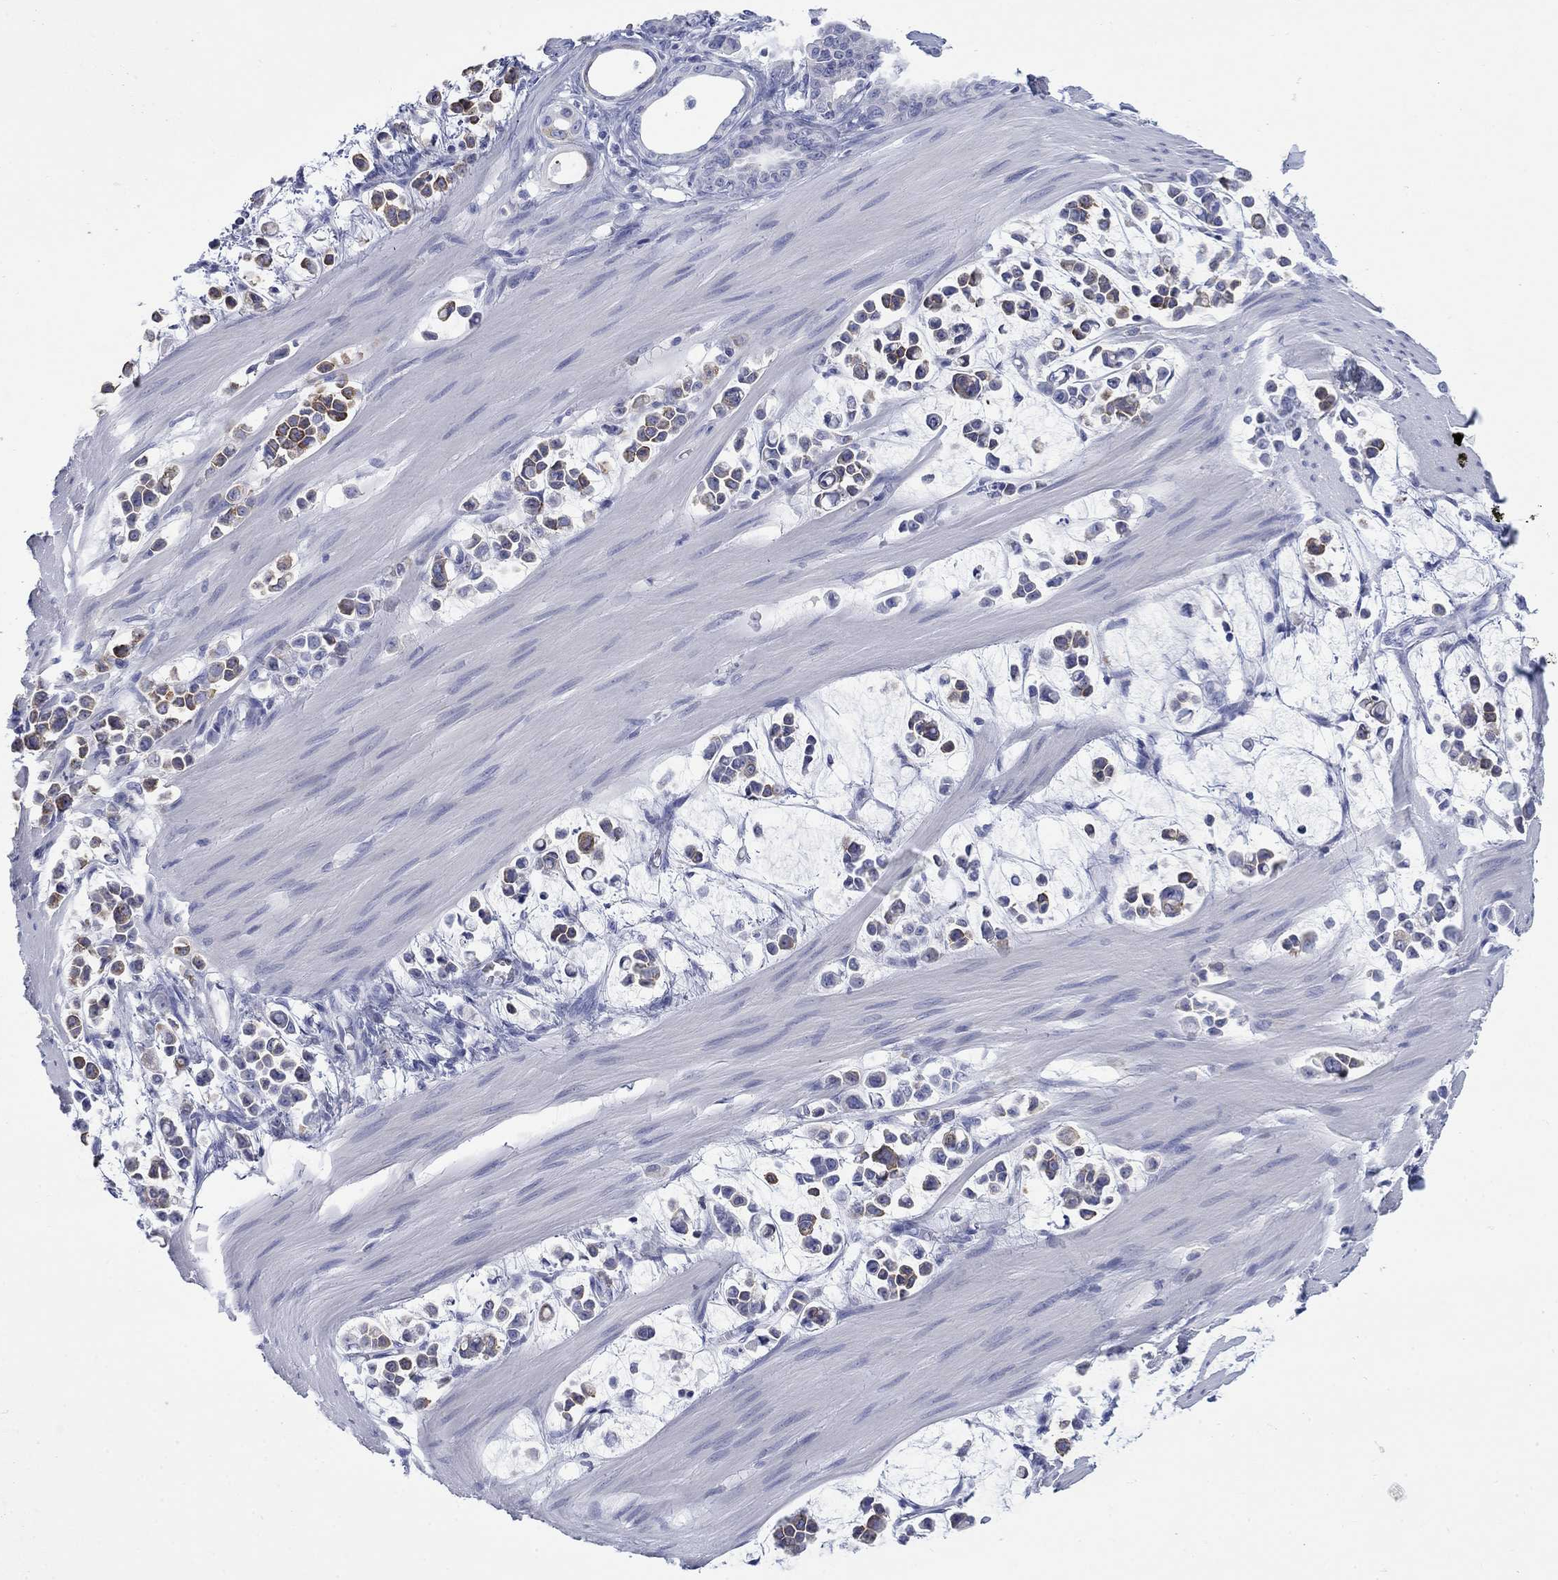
{"staining": {"intensity": "strong", "quantity": "<25%", "location": "cytoplasmic/membranous"}, "tissue": "stomach cancer", "cell_type": "Tumor cells", "image_type": "cancer", "snomed": [{"axis": "morphology", "description": "Adenocarcinoma, NOS"}, {"axis": "topography", "description": "Stomach"}], "caption": "The micrograph demonstrates immunohistochemical staining of stomach cancer (adenocarcinoma). There is strong cytoplasmic/membranous positivity is seen in approximately <25% of tumor cells.", "gene": "IGF2BP3", "patient": {"sex": "male", "age": 82}}